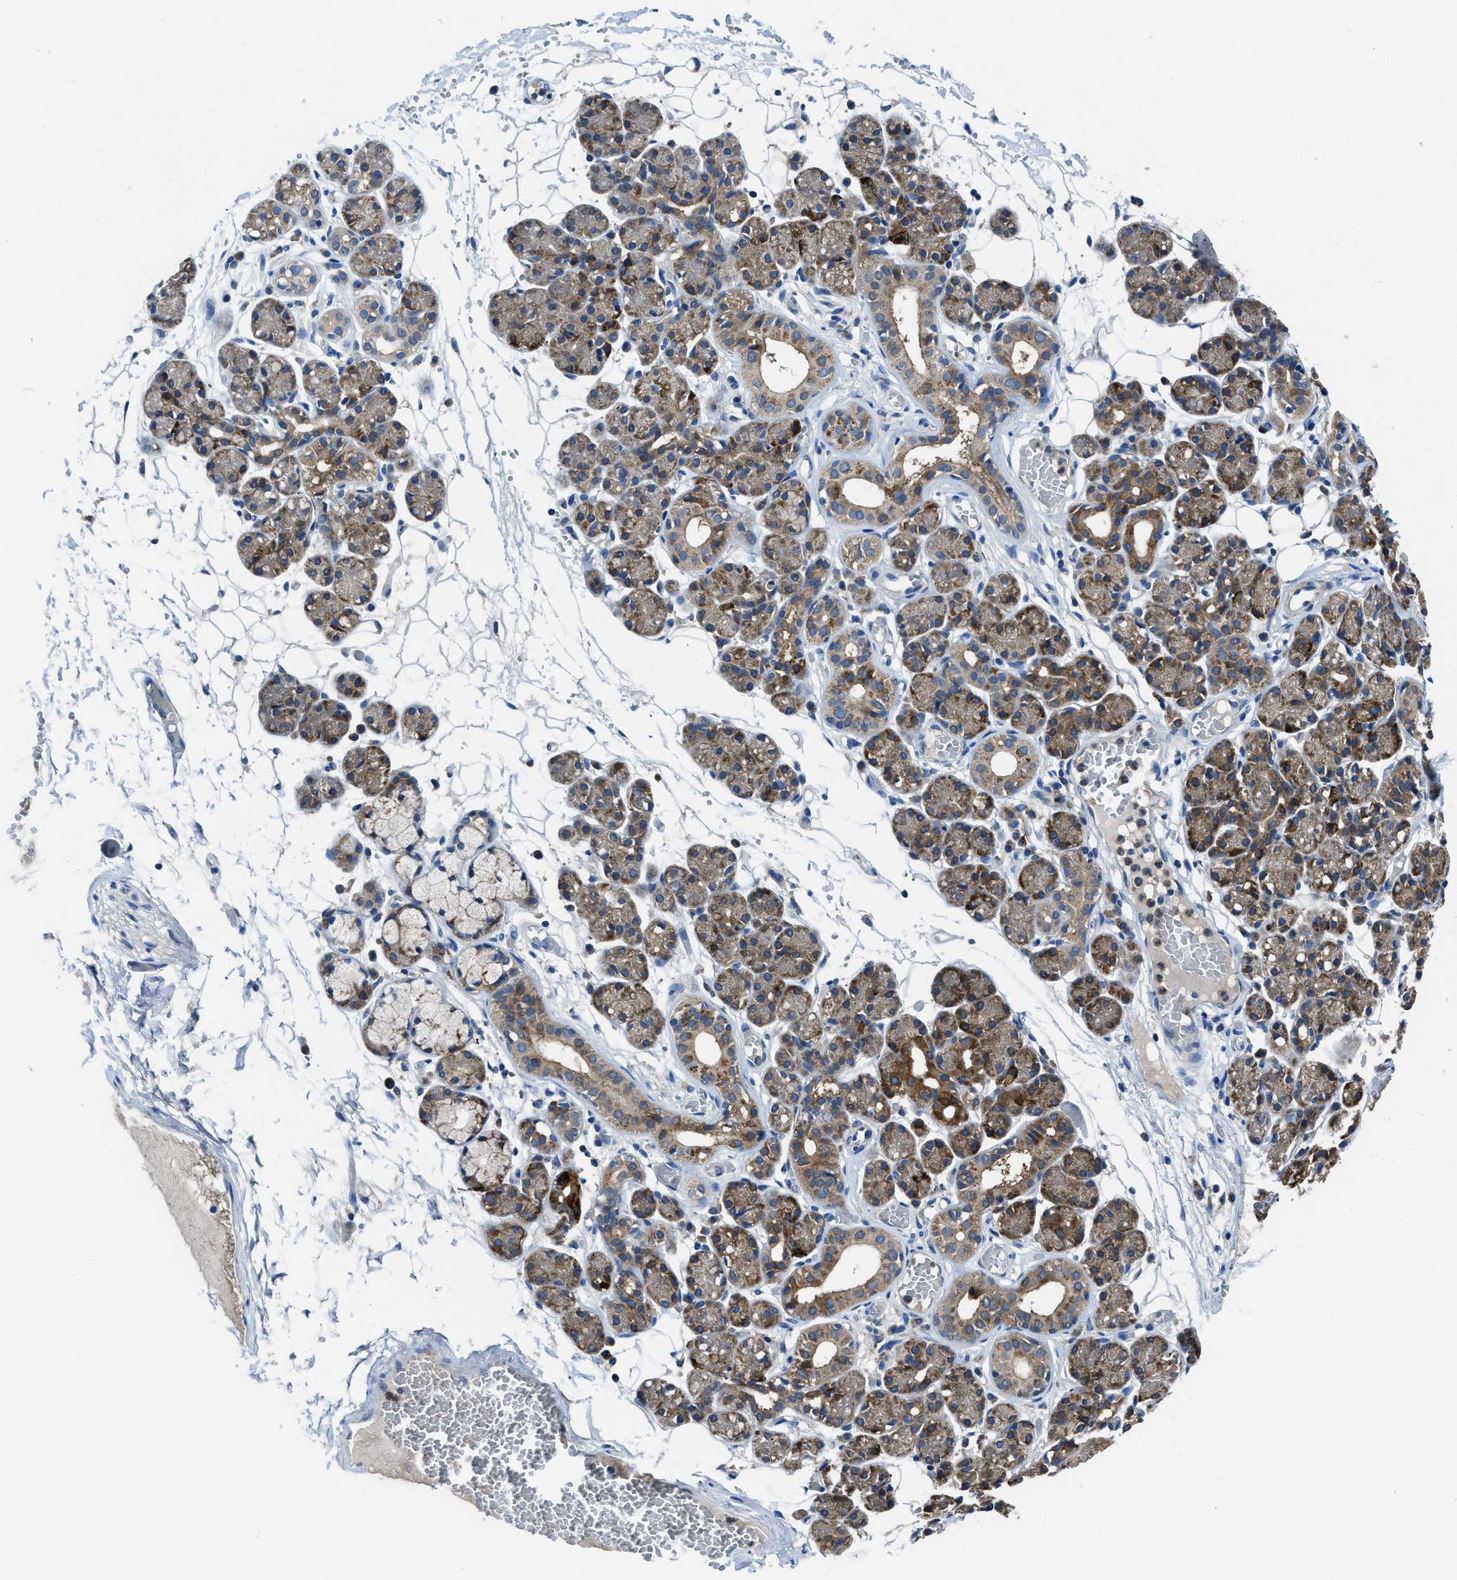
{"staining": {"intensity": "moderate", "quantity": "25%-75%", "location": "cytoplasmic/membranous"}, "tissue": "salivary gland", "cell_type": "Glandular cells", "image_type": "normal", "snomed": [{"axis": "morphology", "description": "Normal tissue, NOS"}, {"axis": "topography", "description": "Salivary gland"}], "caption": "Immunohistochemical staining of unremarkable human salivary gland displays 25%-75% levels of moderate cytoplasmic/membranous protein positivity in about 25%-75% of glandular cells. The staining was performed using DAB to visualize the protein expression in brown, while the nuclei were stained in blue with hematoxylin (Magnification: 20x).", "gene": "MAP3K20", "patient": {"sex": "male", "age": 63}}